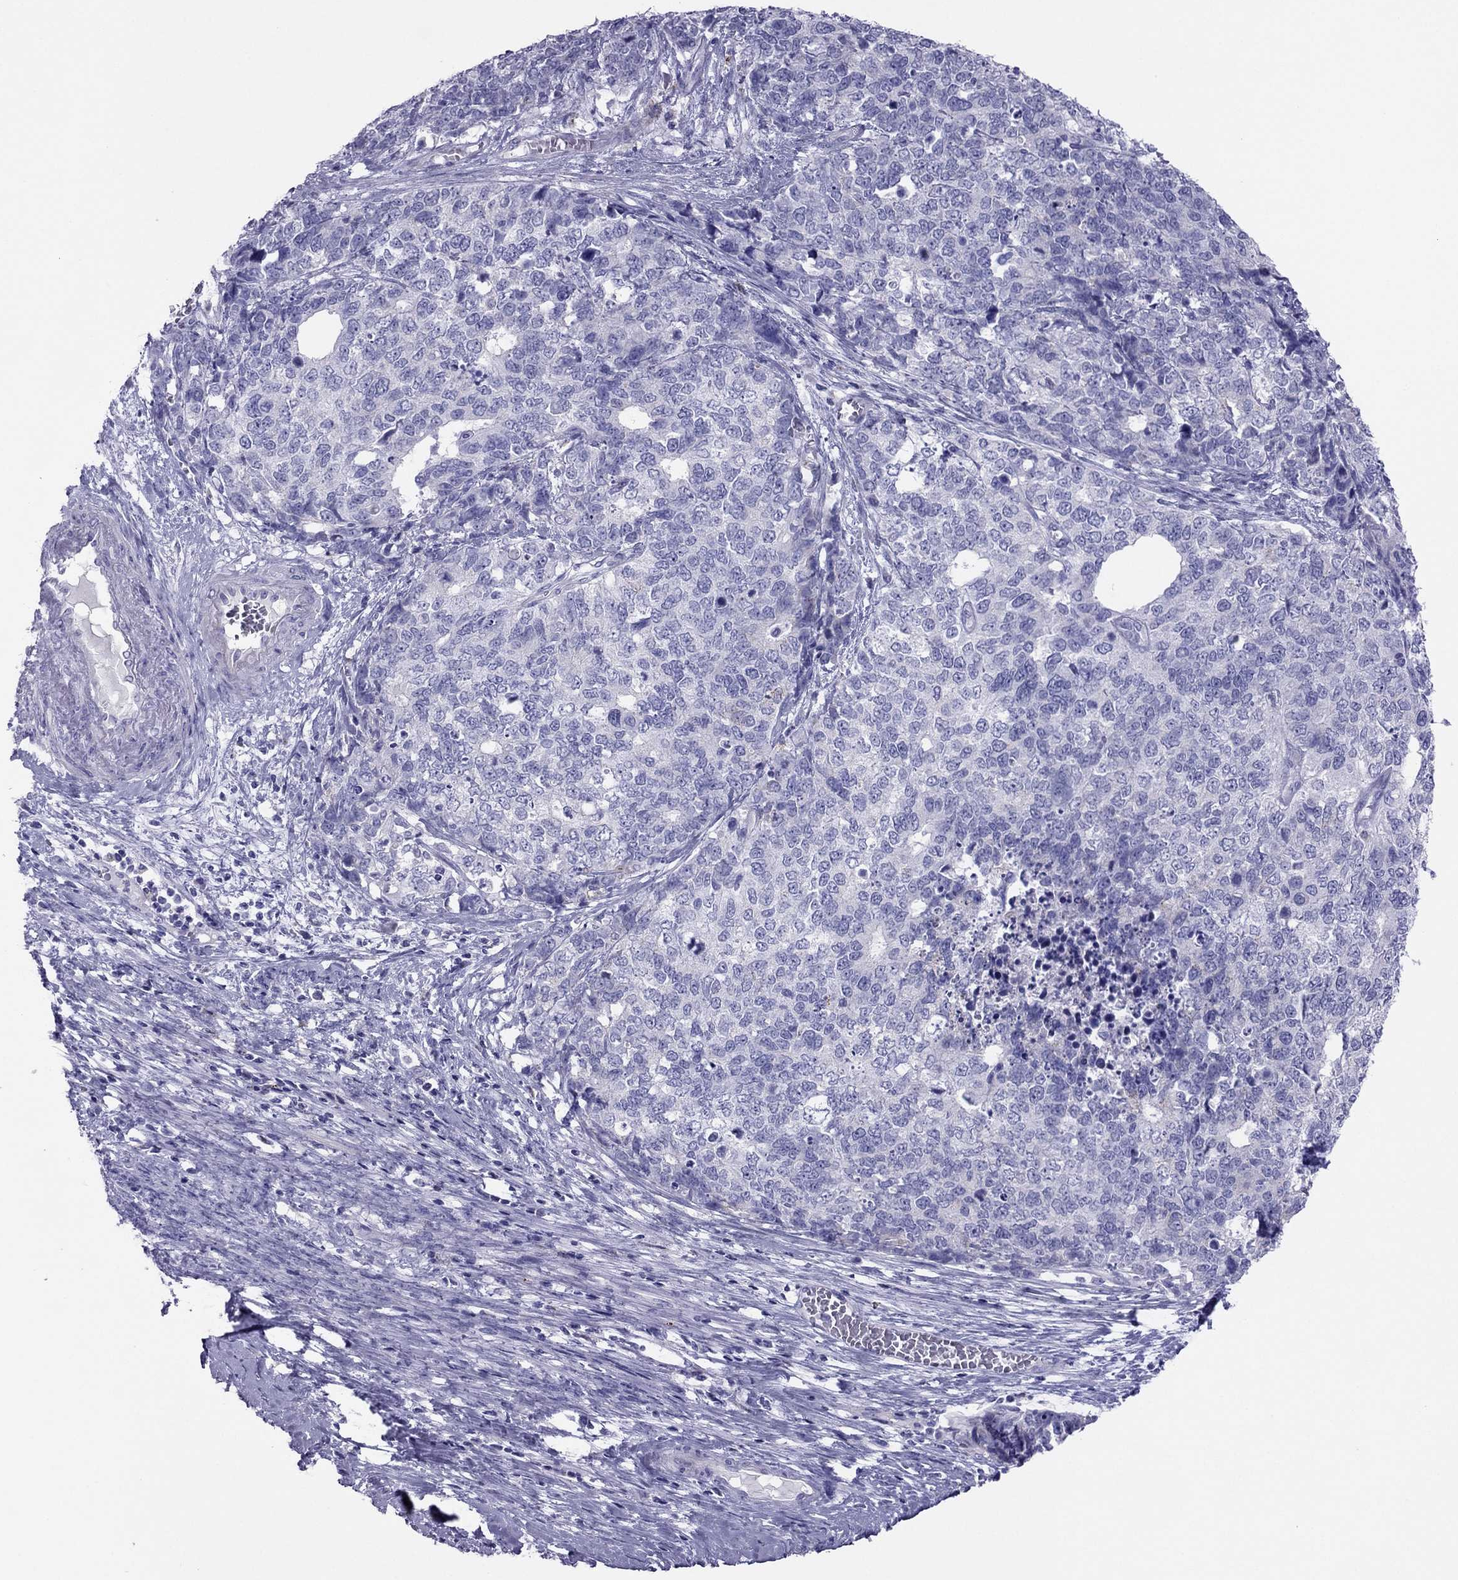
{"staining": {"intensity": "negative", "quantity": "none", "location": "none"}, "tissue": "cervical cancer", "cell_type": "Tumor cells", "image_type": "cancer", "snomed": [{"axis": "morphology", "description": "Squamous cell carcinoma, NOS"}, {"axis": "topography", "description": "Cervix"}], "caption": "A histopathology image of human squamous cell carcinoma (cervical) is negative for staining in tumor cells.", "gene": "MAEL", "patient": {"sex": "female", "age": 63}}